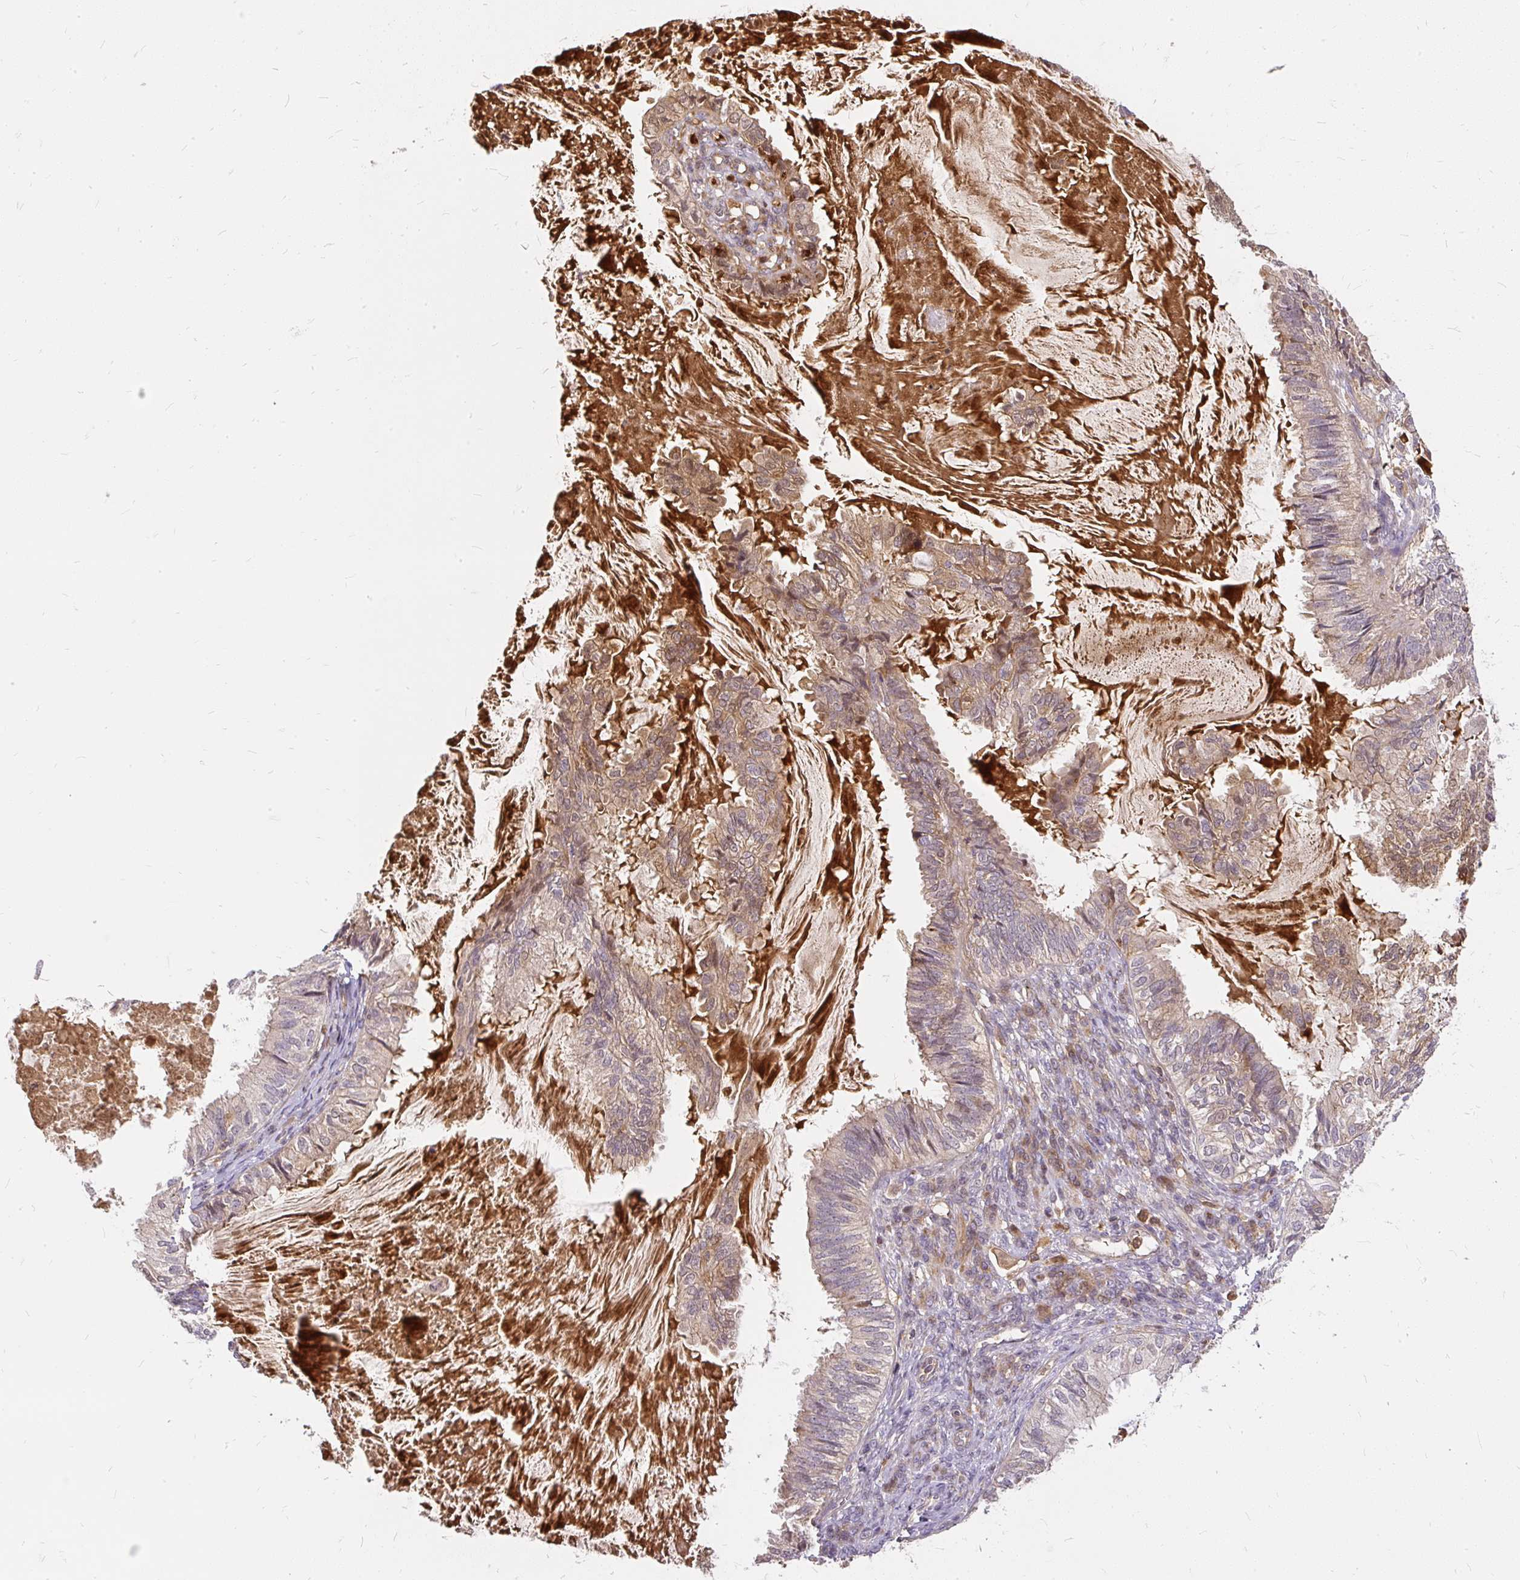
{"staining": {"intensity": "weak", "quantity": "25%-75%", "location": "cytoplasmic/membranous"}, "tissue": "cervical cancer", "cell_type": "Tumor cells", "image_type": "cancer", "snomed": [{"axis": "morphology", "description": "Normal tissue, NOS"}, {"axis": "morphology", "description": "Adenocarcinoma, NOS"}, {"axis": "topography", "description": "Cervix"}, {"axis": "topography", "description": "Endometrium"}], "caption": "Immunohistochemical staining of human cervical adenocarcinoma displays low levels of weak cytoplasmic/membranous protein staining in about 25%-75% of tumor cells.", "gene": "AP5S1", "patient": {"sex": "female", "age": 86}}